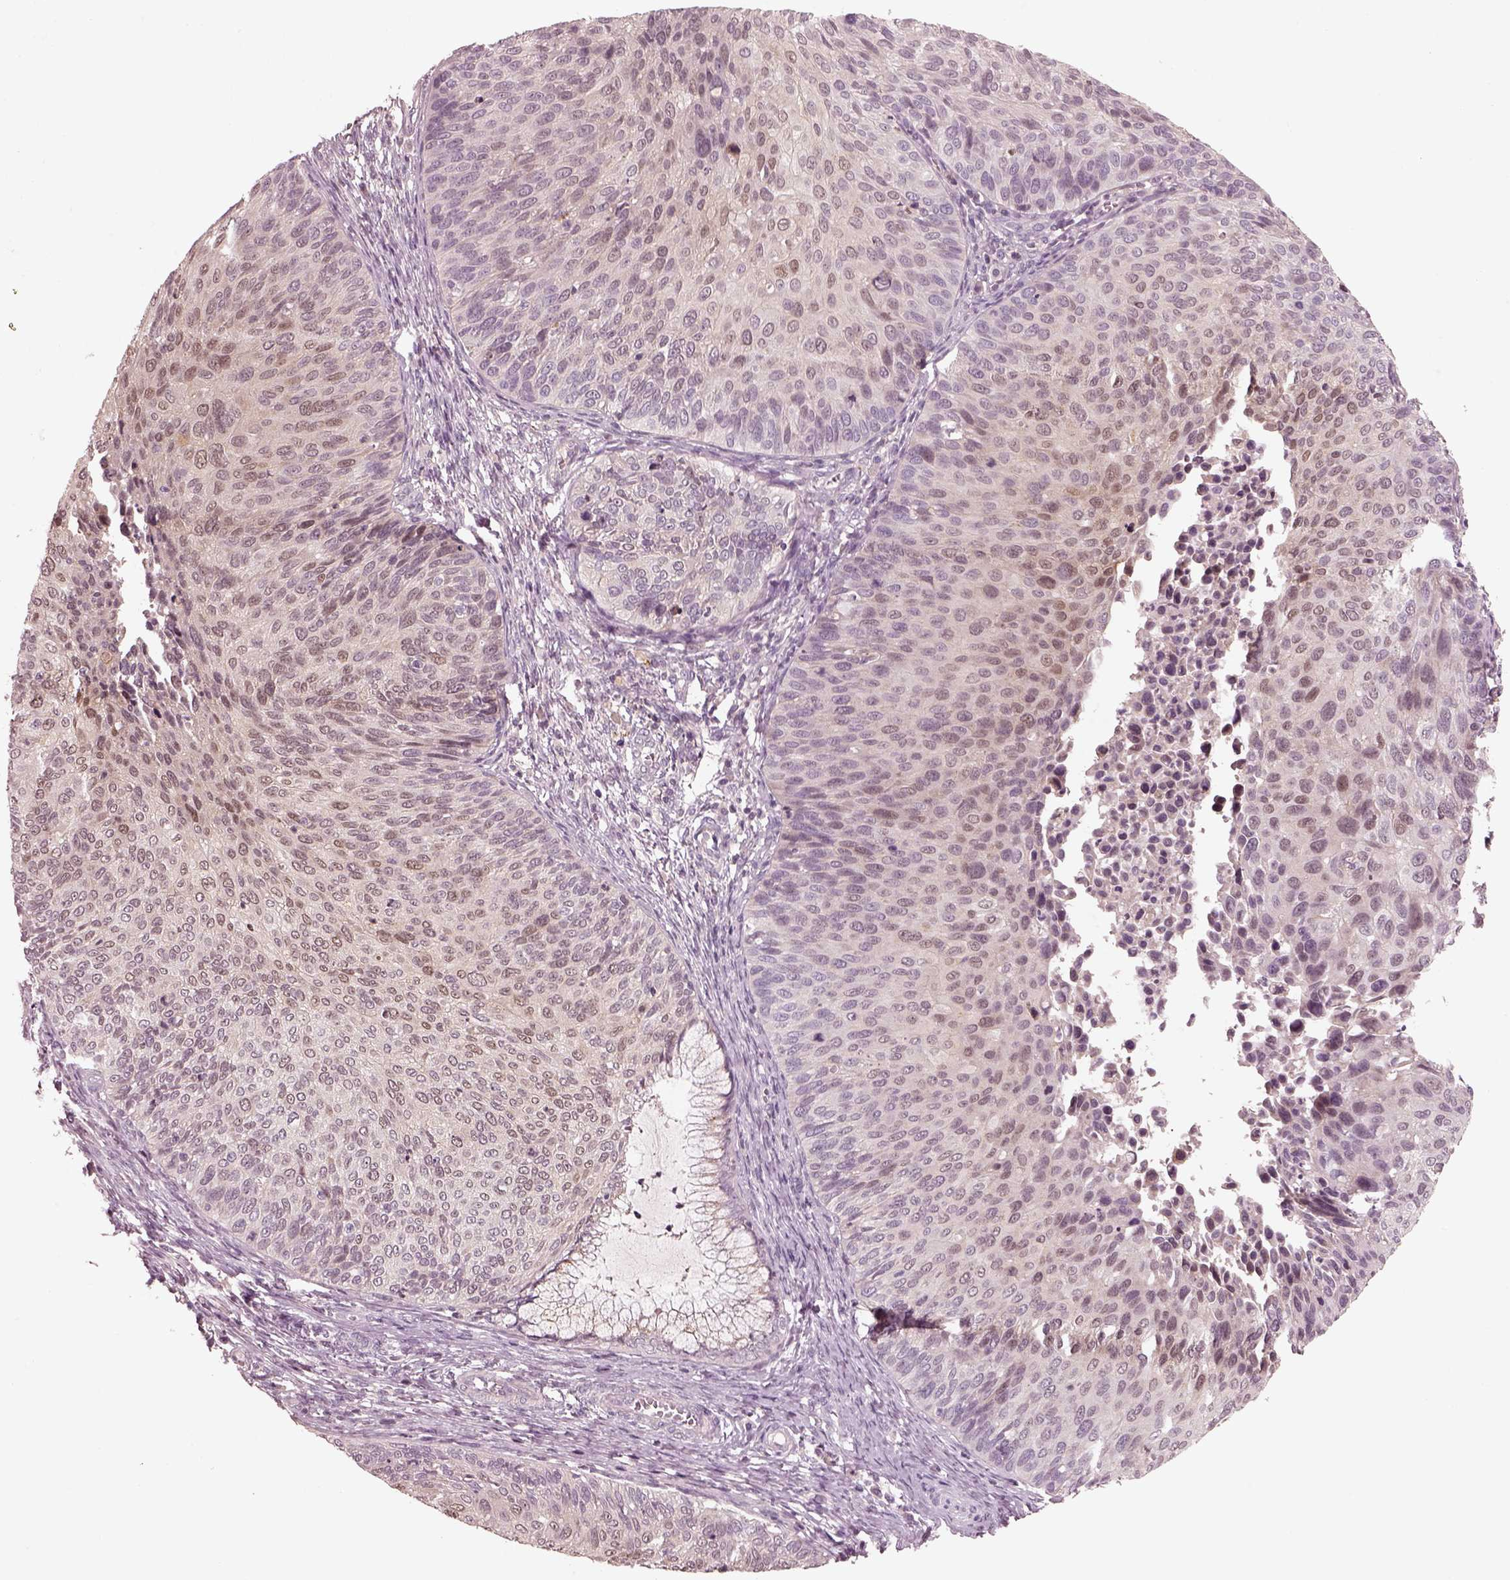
{"staining": {"intensity": "negative", "quantity": "none", "location": "none"}, "tissue": "cervical cancer", "cell_type": "Tumor cells", "image_type": "cancer", "snomed": [{"axis": "morphology", "description": "Squamous cell carcinoma, NOS"}, {"axis": "topography", "description": "Cervix"}], "caption": "Histopathology image shows no significant protein staining in tumor cells of cervical cancer (squamous cell carcinoma).", "gene": "SDCBP2", "patient": {"sex": "female", "age": 36}}